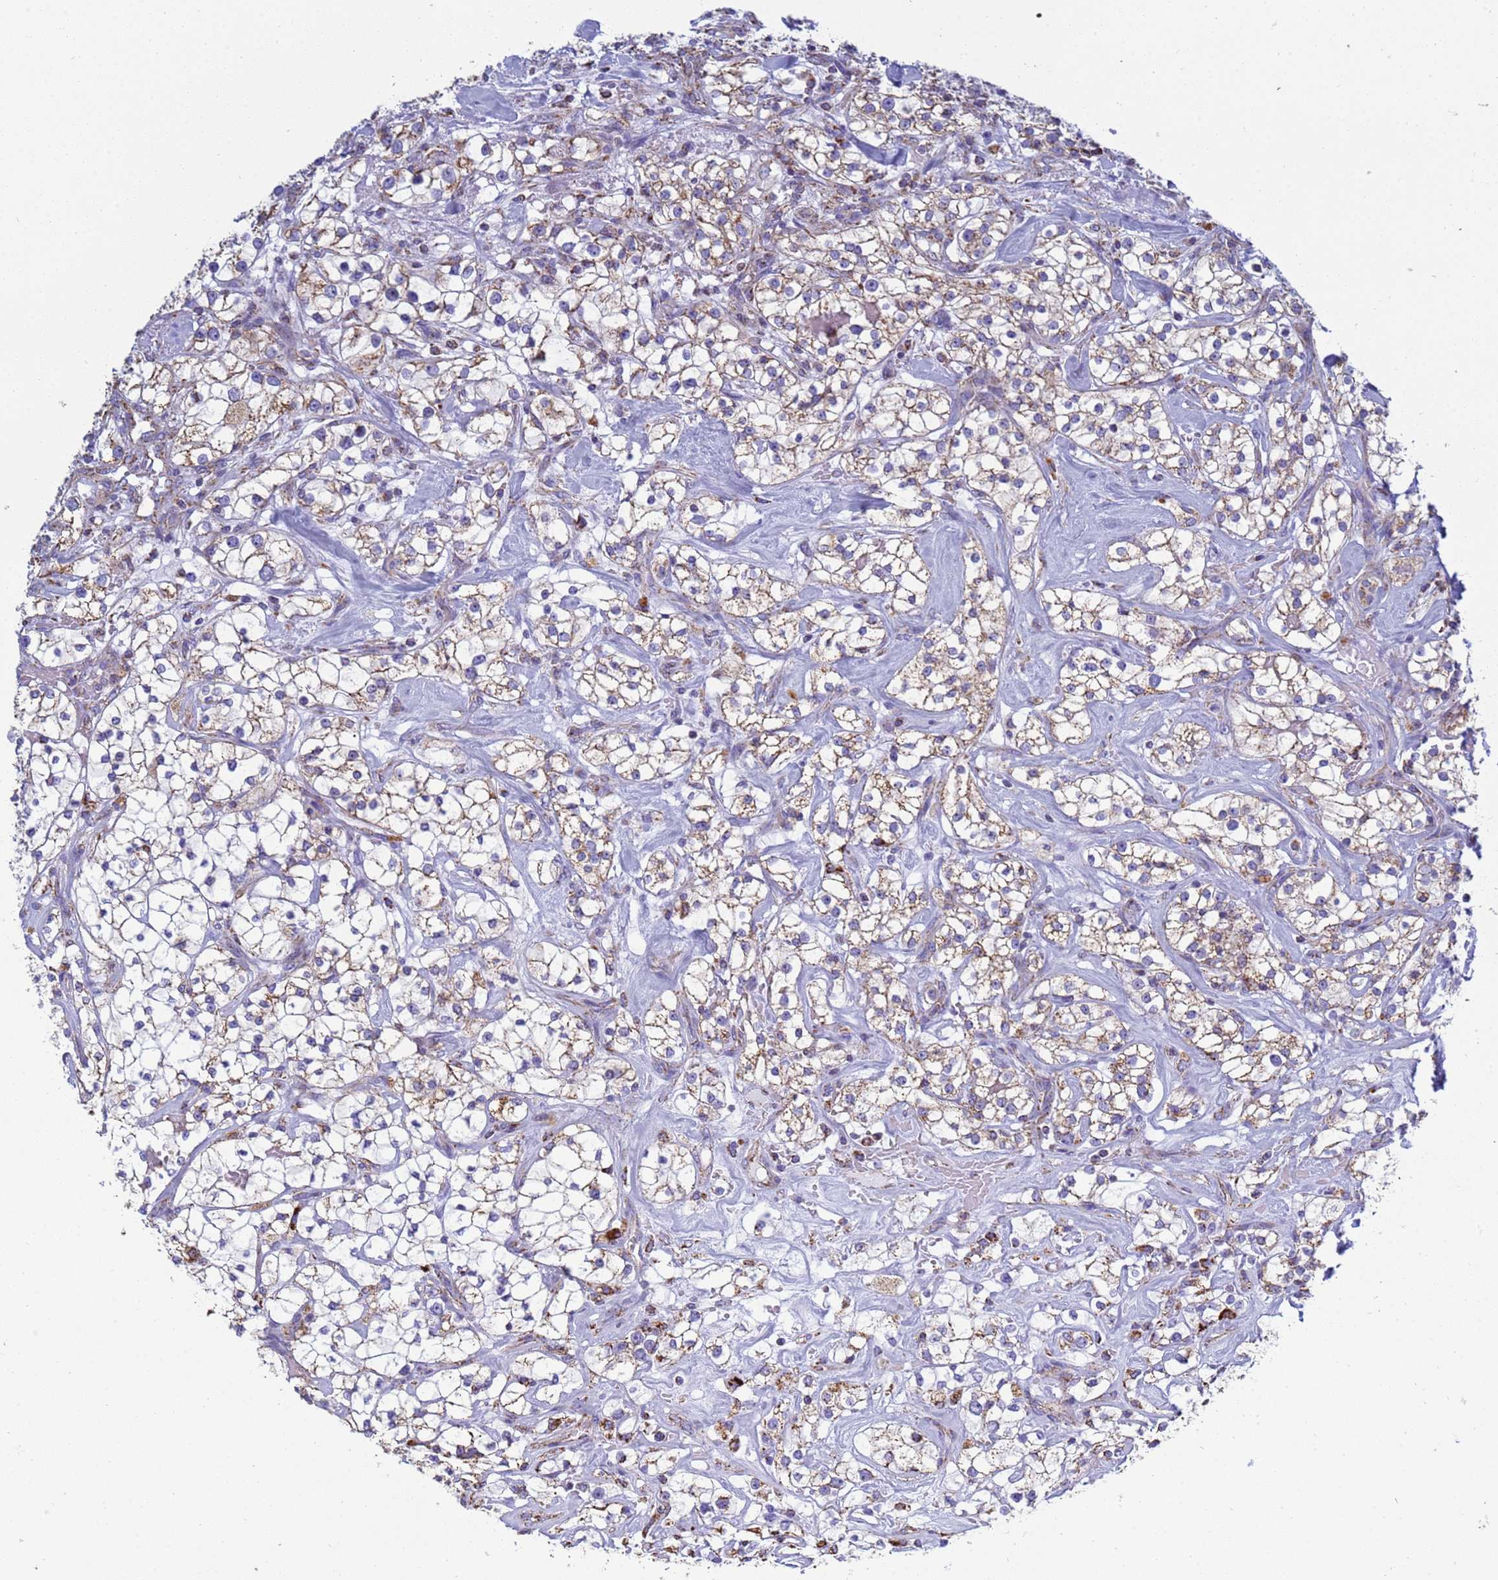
{"staining": {"intensity": "moderate", "quantity": "25%-75%", "location": "cytoplasmic/membranous"}, "tissue": "renal cancer", "cell_type": "Tumor cells", "image_type": "cancer", "snomed": [{"axis": "morphology", "description": "Adenocarcinoma, NOS"}, {"axis": "topography", "description": "Kidney"}], "caption": "Protein staining reveals moderate cytoplasmic/membranous positivity in about 25%-75% of tumor cells in renal cancer (adenocarcinoma). The protein is shown in brown color, while the nuclei are stained blue.", "gene": "COQ4", "patient": {"sex": "male", "age": 77}}